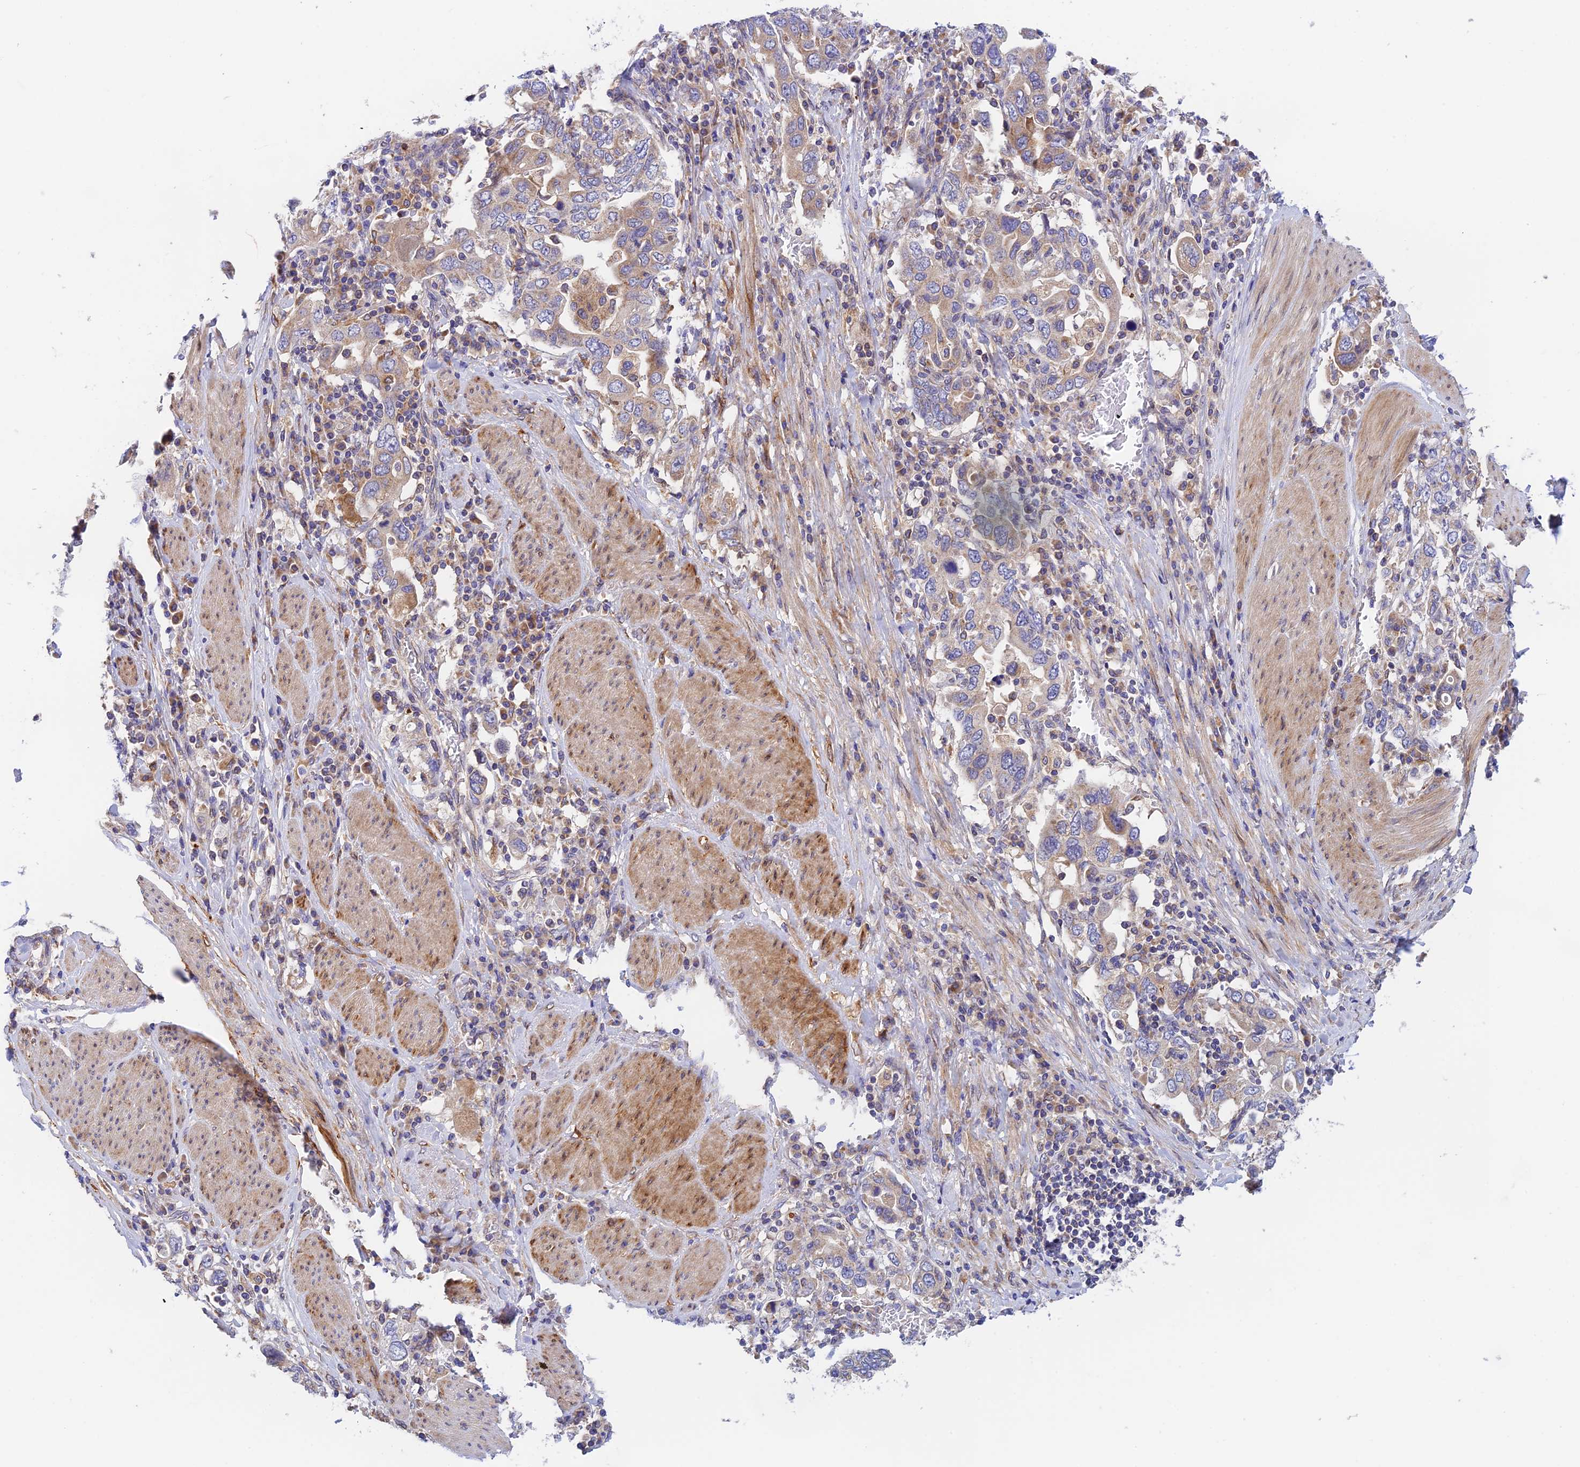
{"staining": {"intensity": "weak", "quantity": "25%-75%", "location": "cytoplasmic/membranous"}, "tissue": "stomach cancer", "cell_type": "Tumor cells", "image_type": "cancer", "snomed": [{"axis": "morphology", "description": "Adenocarcinoma, NOS"}, {"axis": "topography", "description": "Stomach, upper"}], "caption": "About 25%-75% of tumor cells in human stomach cancer (adenocarcinoma) demonstrate weak cytoplasmic/membranous protein expression as visualized by brown immunohistochemical staining.", "gene": "RANBP6", "patient": {"sex": "male", "age": 62}}